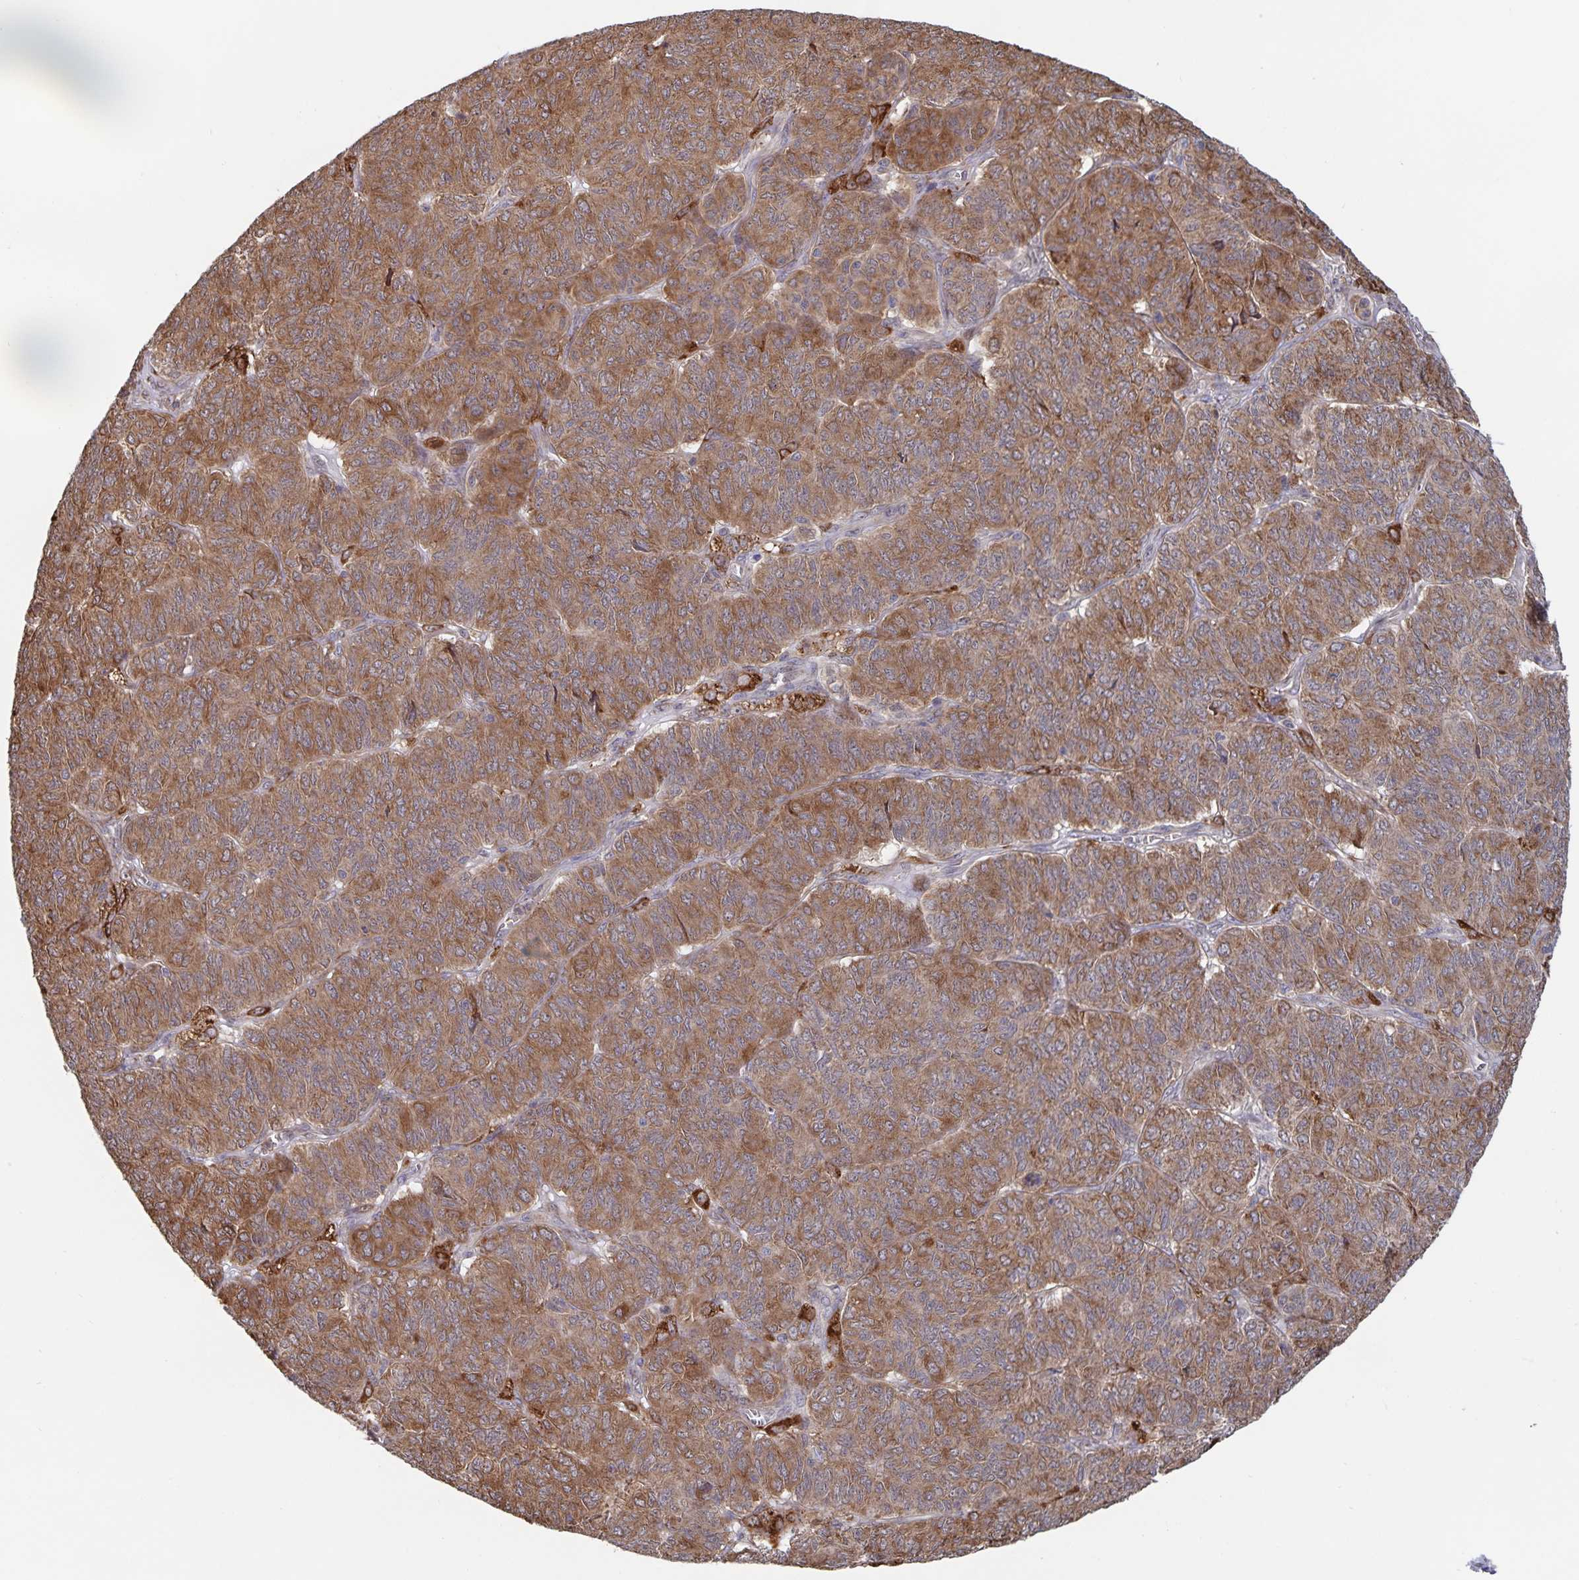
{"staining": {"intensity": "strong", "quantity": ">75%", "location": "cytoplasmic/membranous"}, "tissue": "ovarian cancer", "cell_type": "Tumor cells", "image_type": "cancer", "snomed": [{"axis": "morphology", "description": "Carcinoma, endometroid"}, {"axis": "topography", "description": "Ovary"}], "caption": "Immunohistochemical staining of human endometroid carcinoma (ovarian) reveals strong cytoplasmic/membranous protein expression in approximately >75% of tumor cells.", "gene": "ACACA", "patient": {"sex": "female", "age": 80}}